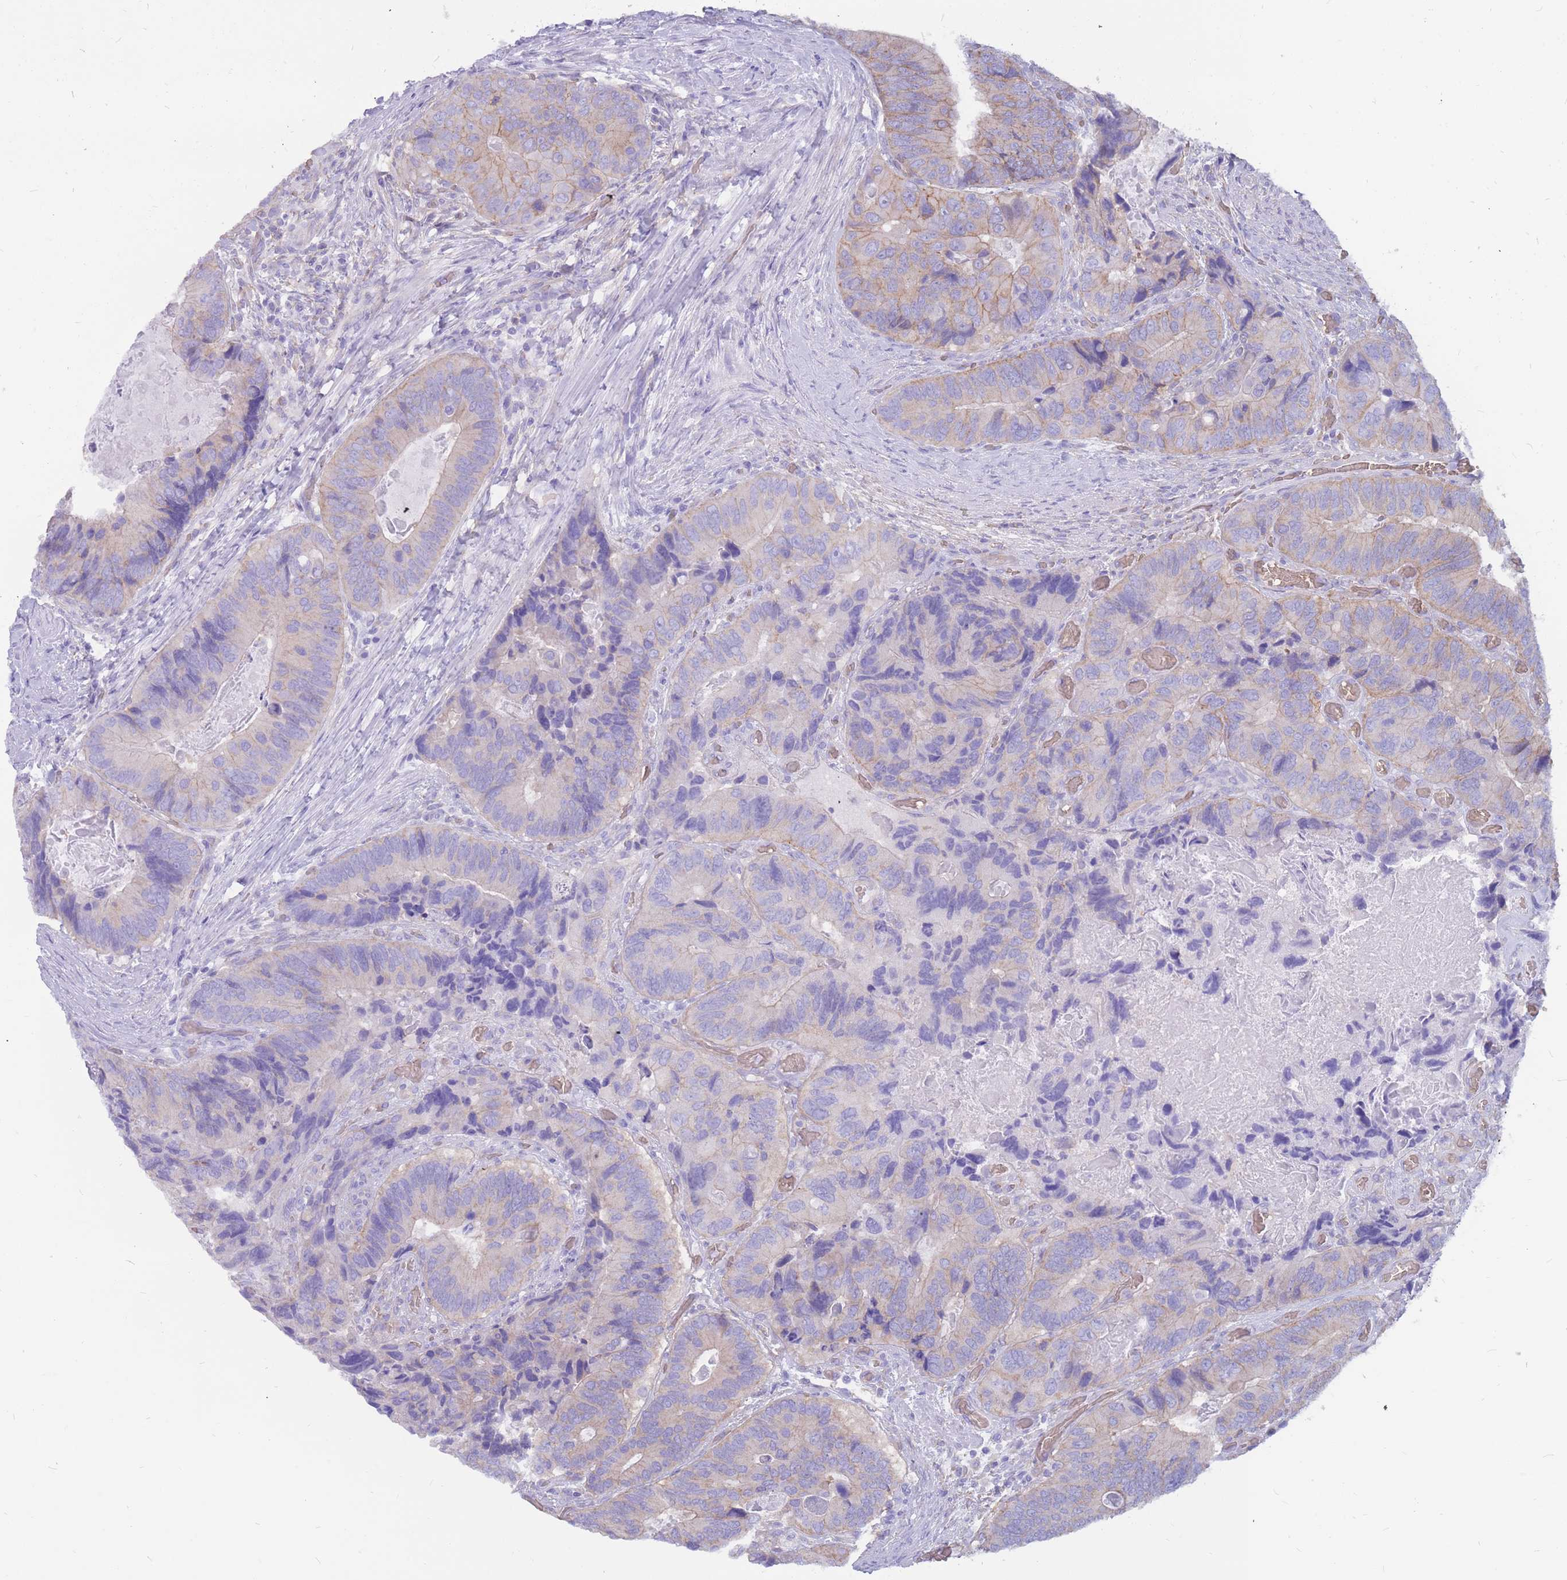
{"staining": {"intensity": "moderate", "quantity": "25%-75%", "location": "cytoplasmic/membranous"}, "tissue": "colorectal cancer", "cell_type": "Tumor cells", "image_type": "cancer", "snomed": [{"axis": "morphology", "description": "Adenocarcinoma, NOS"}, {"axis": "topography", "description": "Colon"}], "caption": "Adenocarcinoma (colorectal) was stained to show a protein in brown. There is medium levels of moderate cytoplasmic/membranous expression in approximately 25%-75% of tumor cells. (DAB IHC with brightfield microscopy, high magnification).", "gene": "ADD2", "patient": {"sex": "male", "age": 84}}